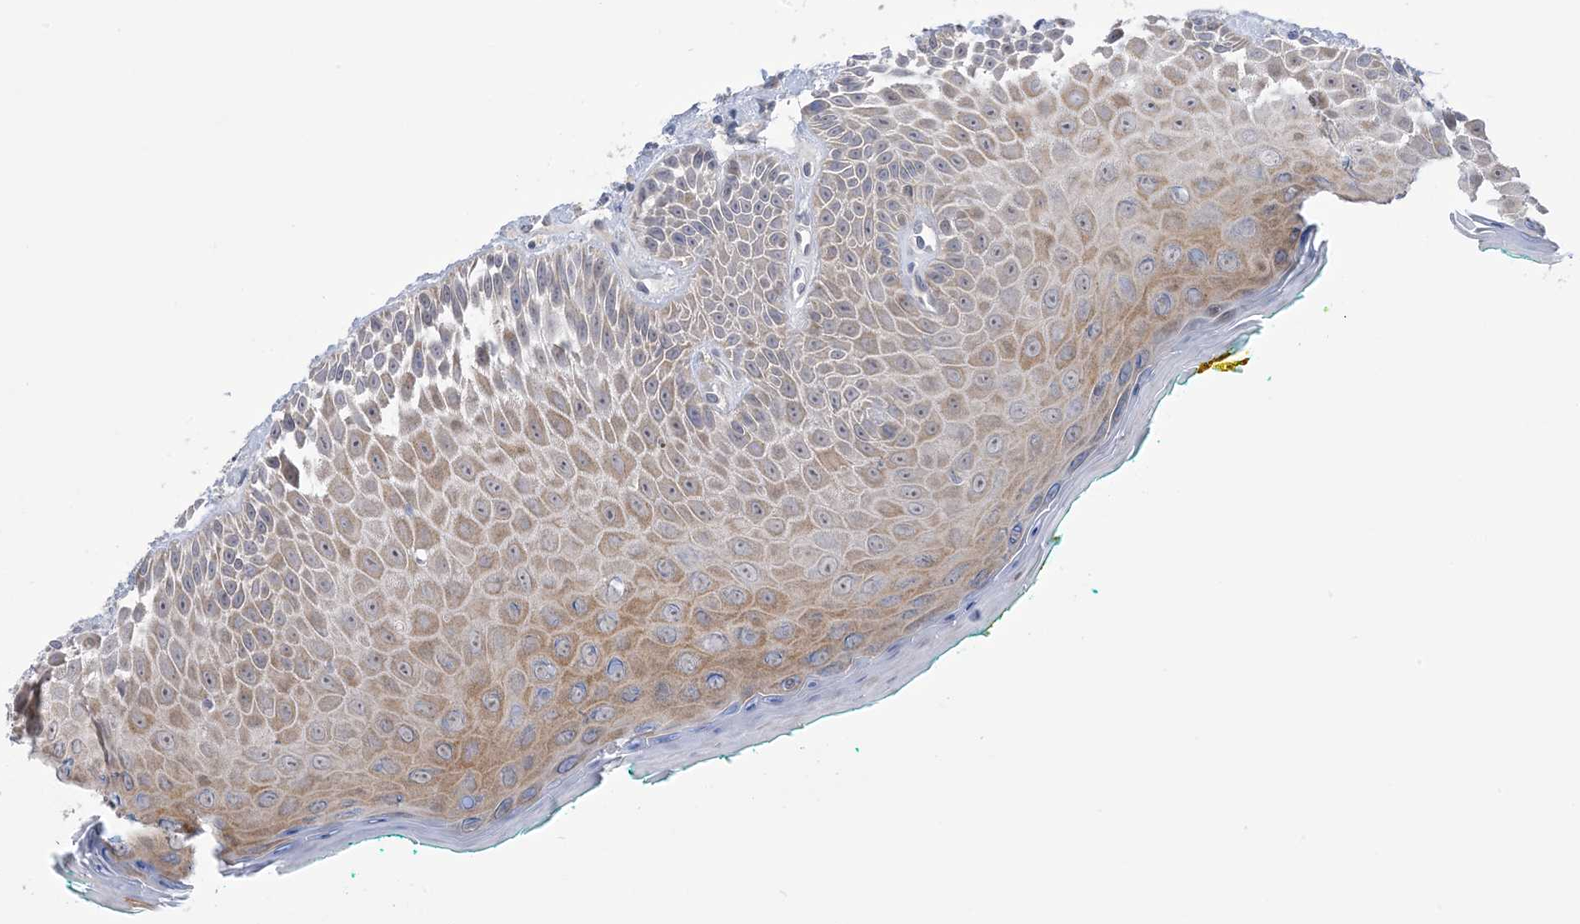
{"staining": {"intensity": "moderate", "quantity": "25%-75%", "location": "cytoplasmic/membranous"}, "tissue": "oral mucosa", "cell_type": "Squamous epithelial cells", "image_type": "normal", "snomed": [{"axis": "morphology", "description": "Normal tissue, NOS"}, {"axis": "topography", "description": "Oral tissue"}], "caption": "Immunohistochemistry (IHC) (DAB (3,3'-diaminobenzidine)) staining of normal oral mucosa exhibits moderate cytoplasmic/membranous protein positivity in approximately 25%-75% of squamous epithelial cells.", "gene": "TTYH1", "patient": {"sex": "female", "age": 70}}